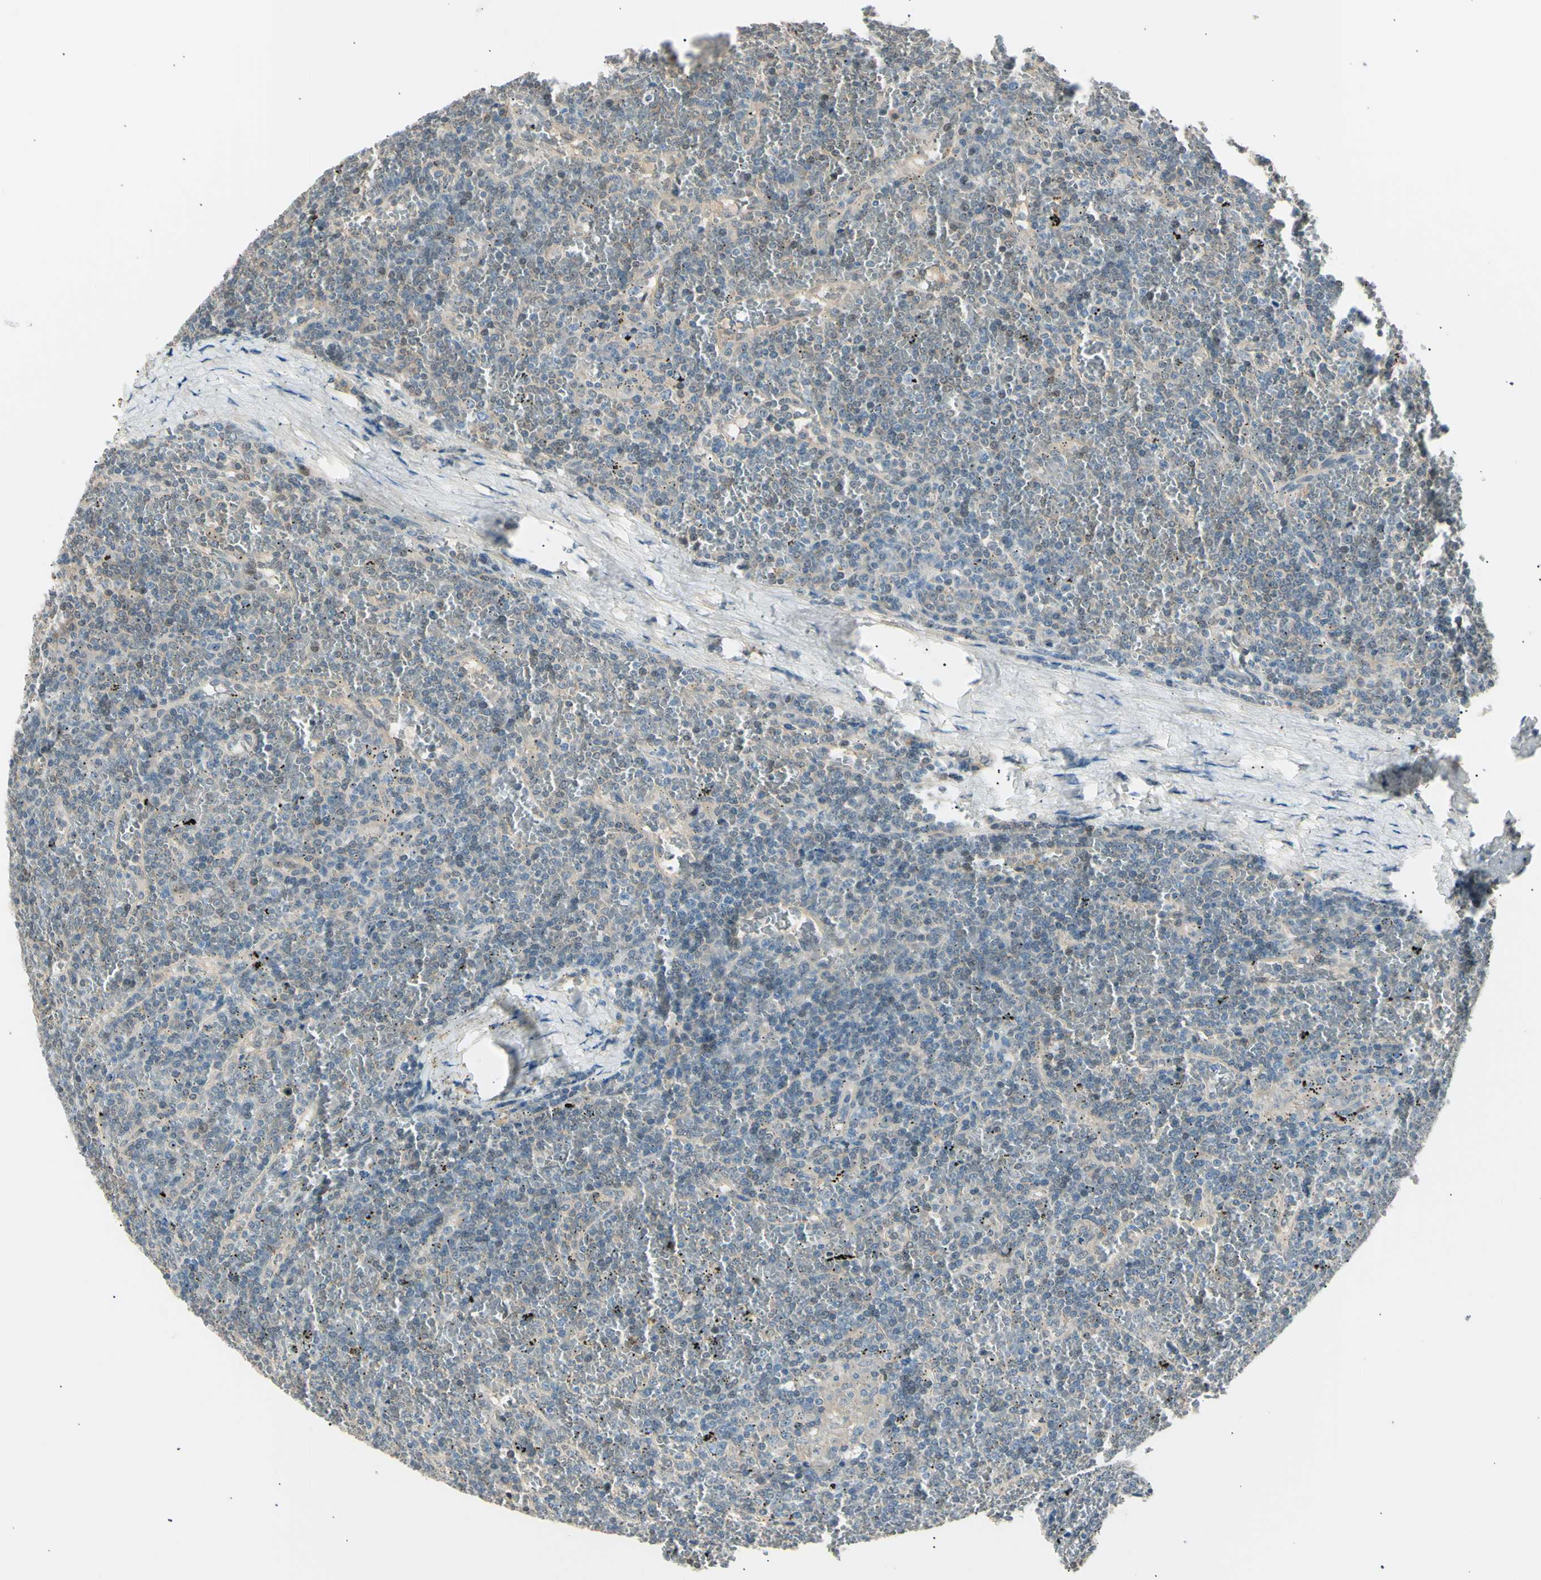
{"staining": {"intensity": "weak", "quantity": "<25%", "location": "cytoplasmic/membranous"}, "tissue": "lymphoma", "cell_type": "Tumor cells", "image_type": "cancer", "snomed": [{"axis": "morphology", "description": "Malignant lymphoma, non-Hodgkin's type, Low grade"}, {"axis": "topography", "description": "Spleen"}], "caption": "Photomicrograph shows no significant protein staining in tumor cells of lymphoma.", "gene": "LHPP", "patient": {"sex": "female", "age": 19}}